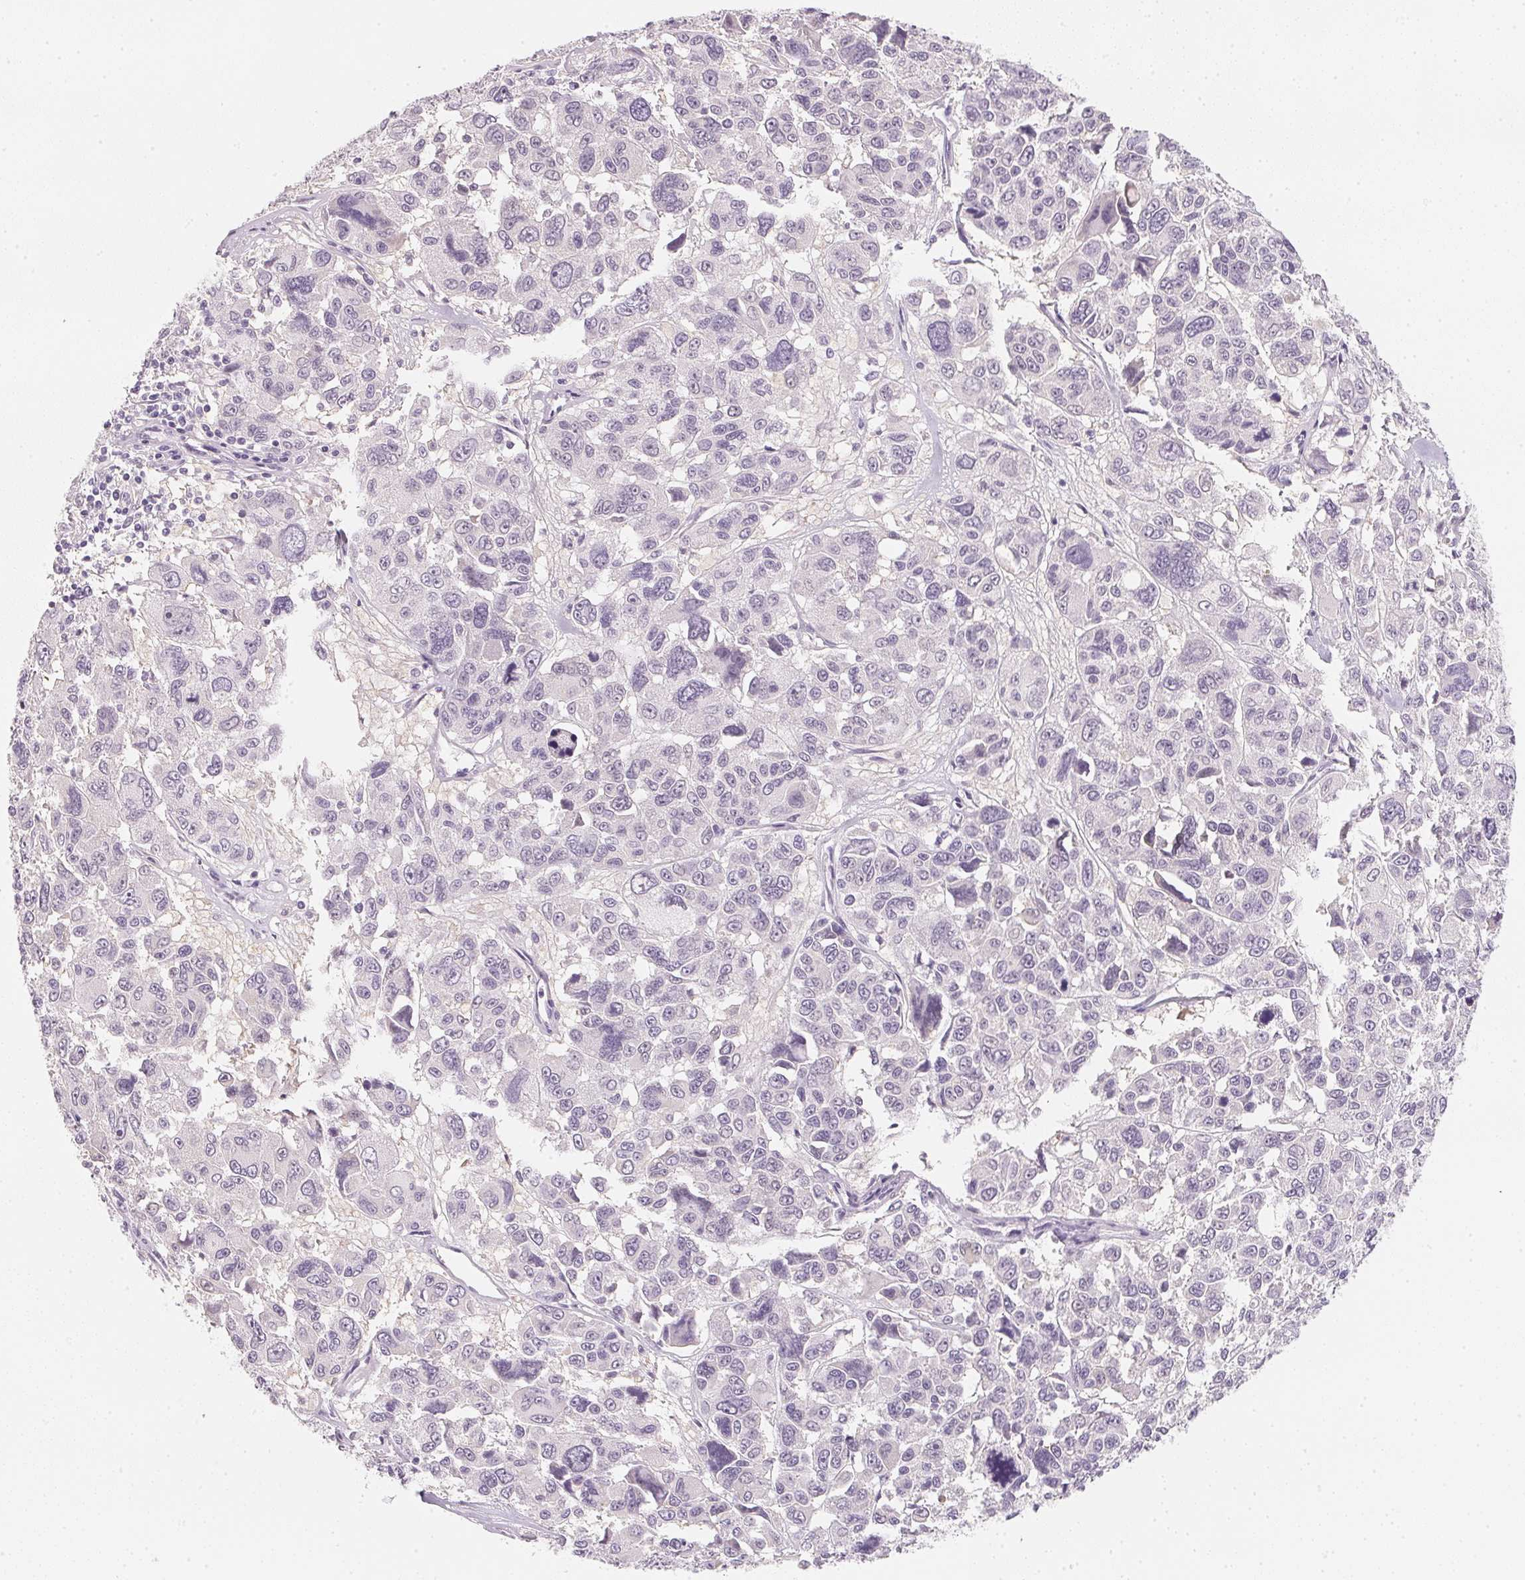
{"staining": {"intensity": "negative", "quantity": "none", "location": "none"}, "tissue": "melanoma", "cell_type": "Tumor cells", "image_type": "cancer", "snomed": [{"axis": "morphology", "description": "Malignant melanoma, NOS"}, {"axis": "topography", "description": "Skin"}], "caption": "A micrograph of malignant melanoma stained for a protein reveals no brown staining in tumor cells. (Immunohistochemistry (ihc), brightfield microscopy, high magnification).", "gene": "CFAP276", "patient": {"sex": "female", "age": 66}}